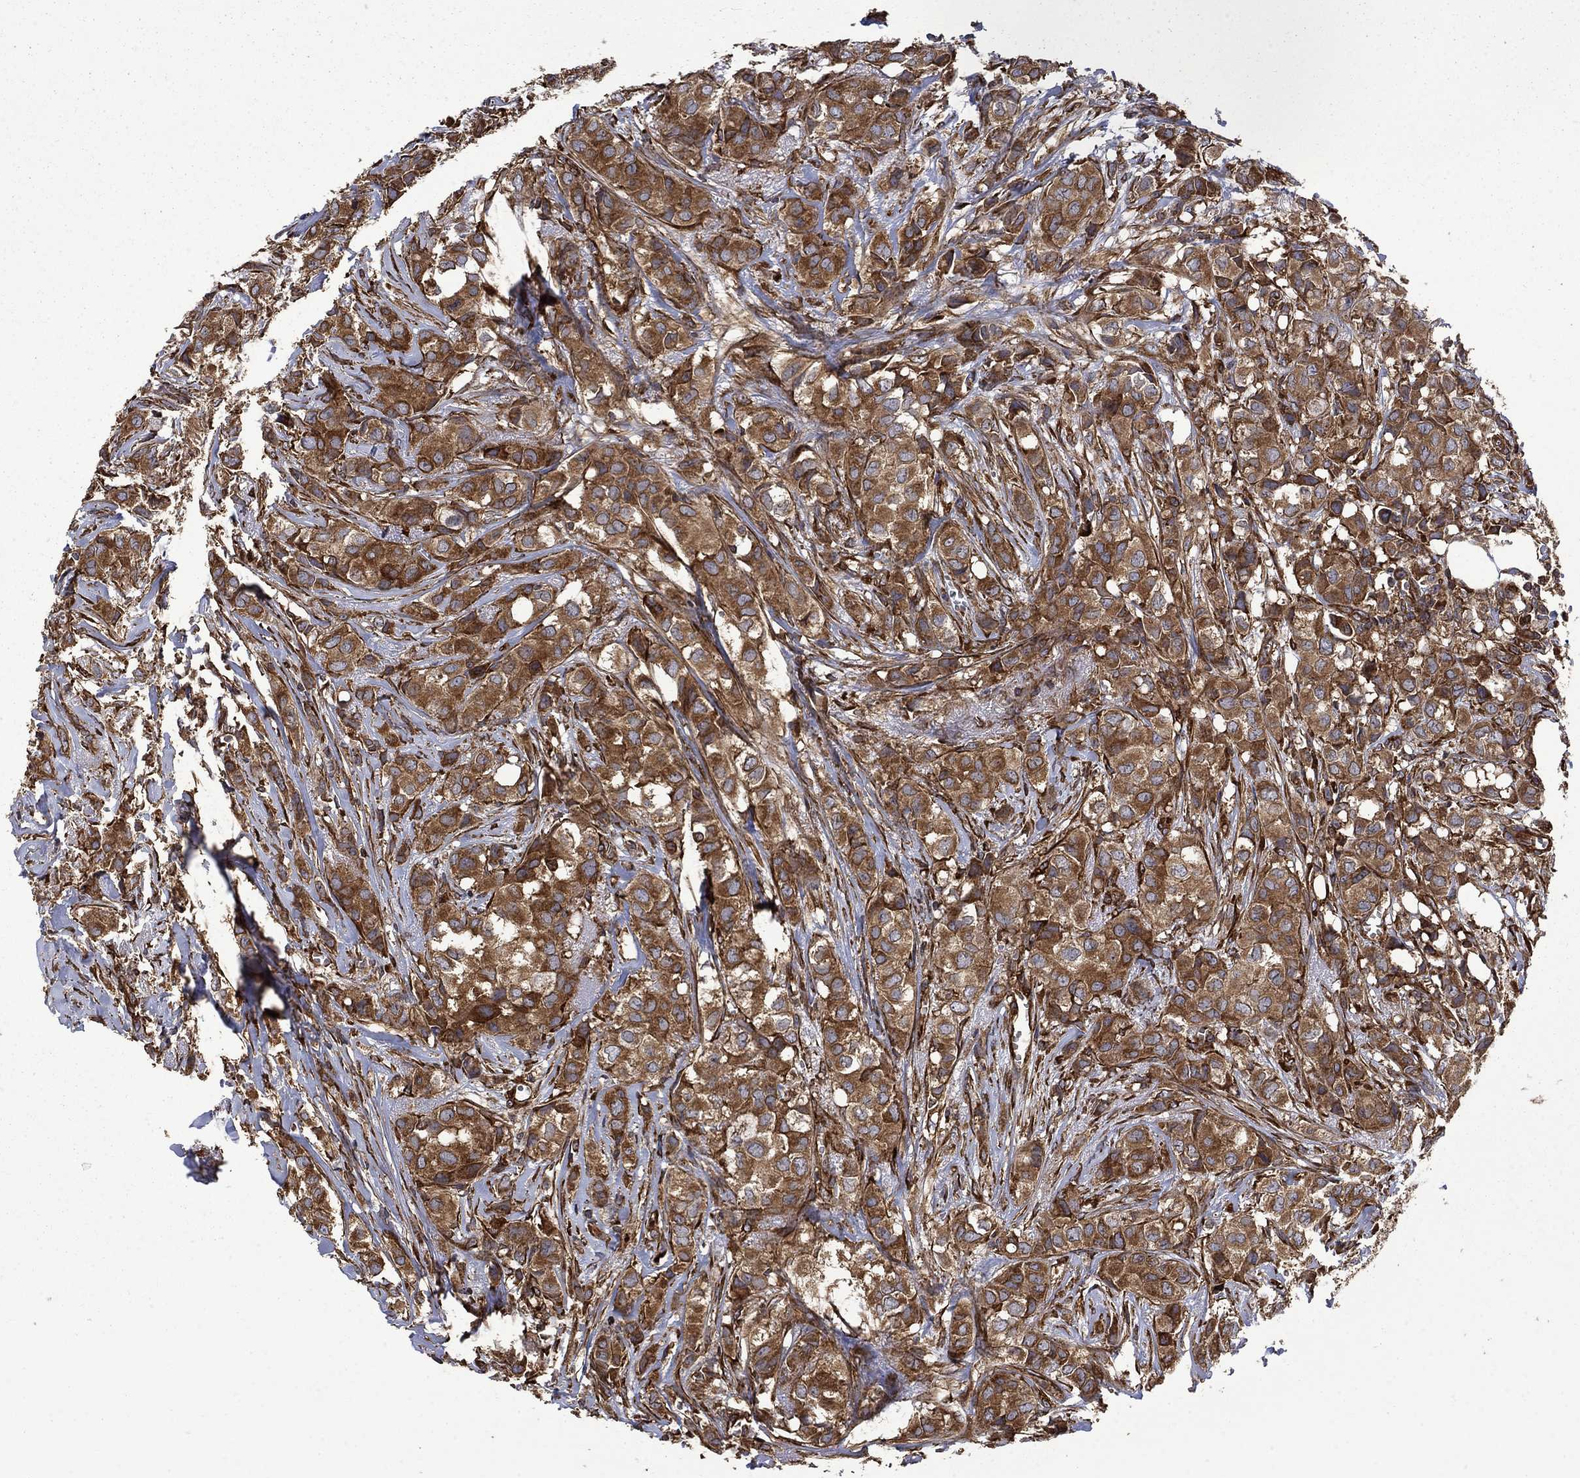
{"staining": {"intensity": "strong", "quantity": "25%-75%", "location": "cytoplasmic/membranous"}, "tissue": "breast cancer", "cell_type": "Tumor cells", "image_type": "cancer", "snomed": [{"axis": "morphology", "description": "Duct carcinoma"}, {"axis": "topography", "description": "Breast"}], "caption": "This photomicrograph demonstrates immunohistochemistry staining of human breast intraductal carcinoma, with high strong cytoplasmic/membranous staining in about 25%-75% of tumor cells.", "gene": "CUTC", "patient": {"sex": "female", "age": 85}}